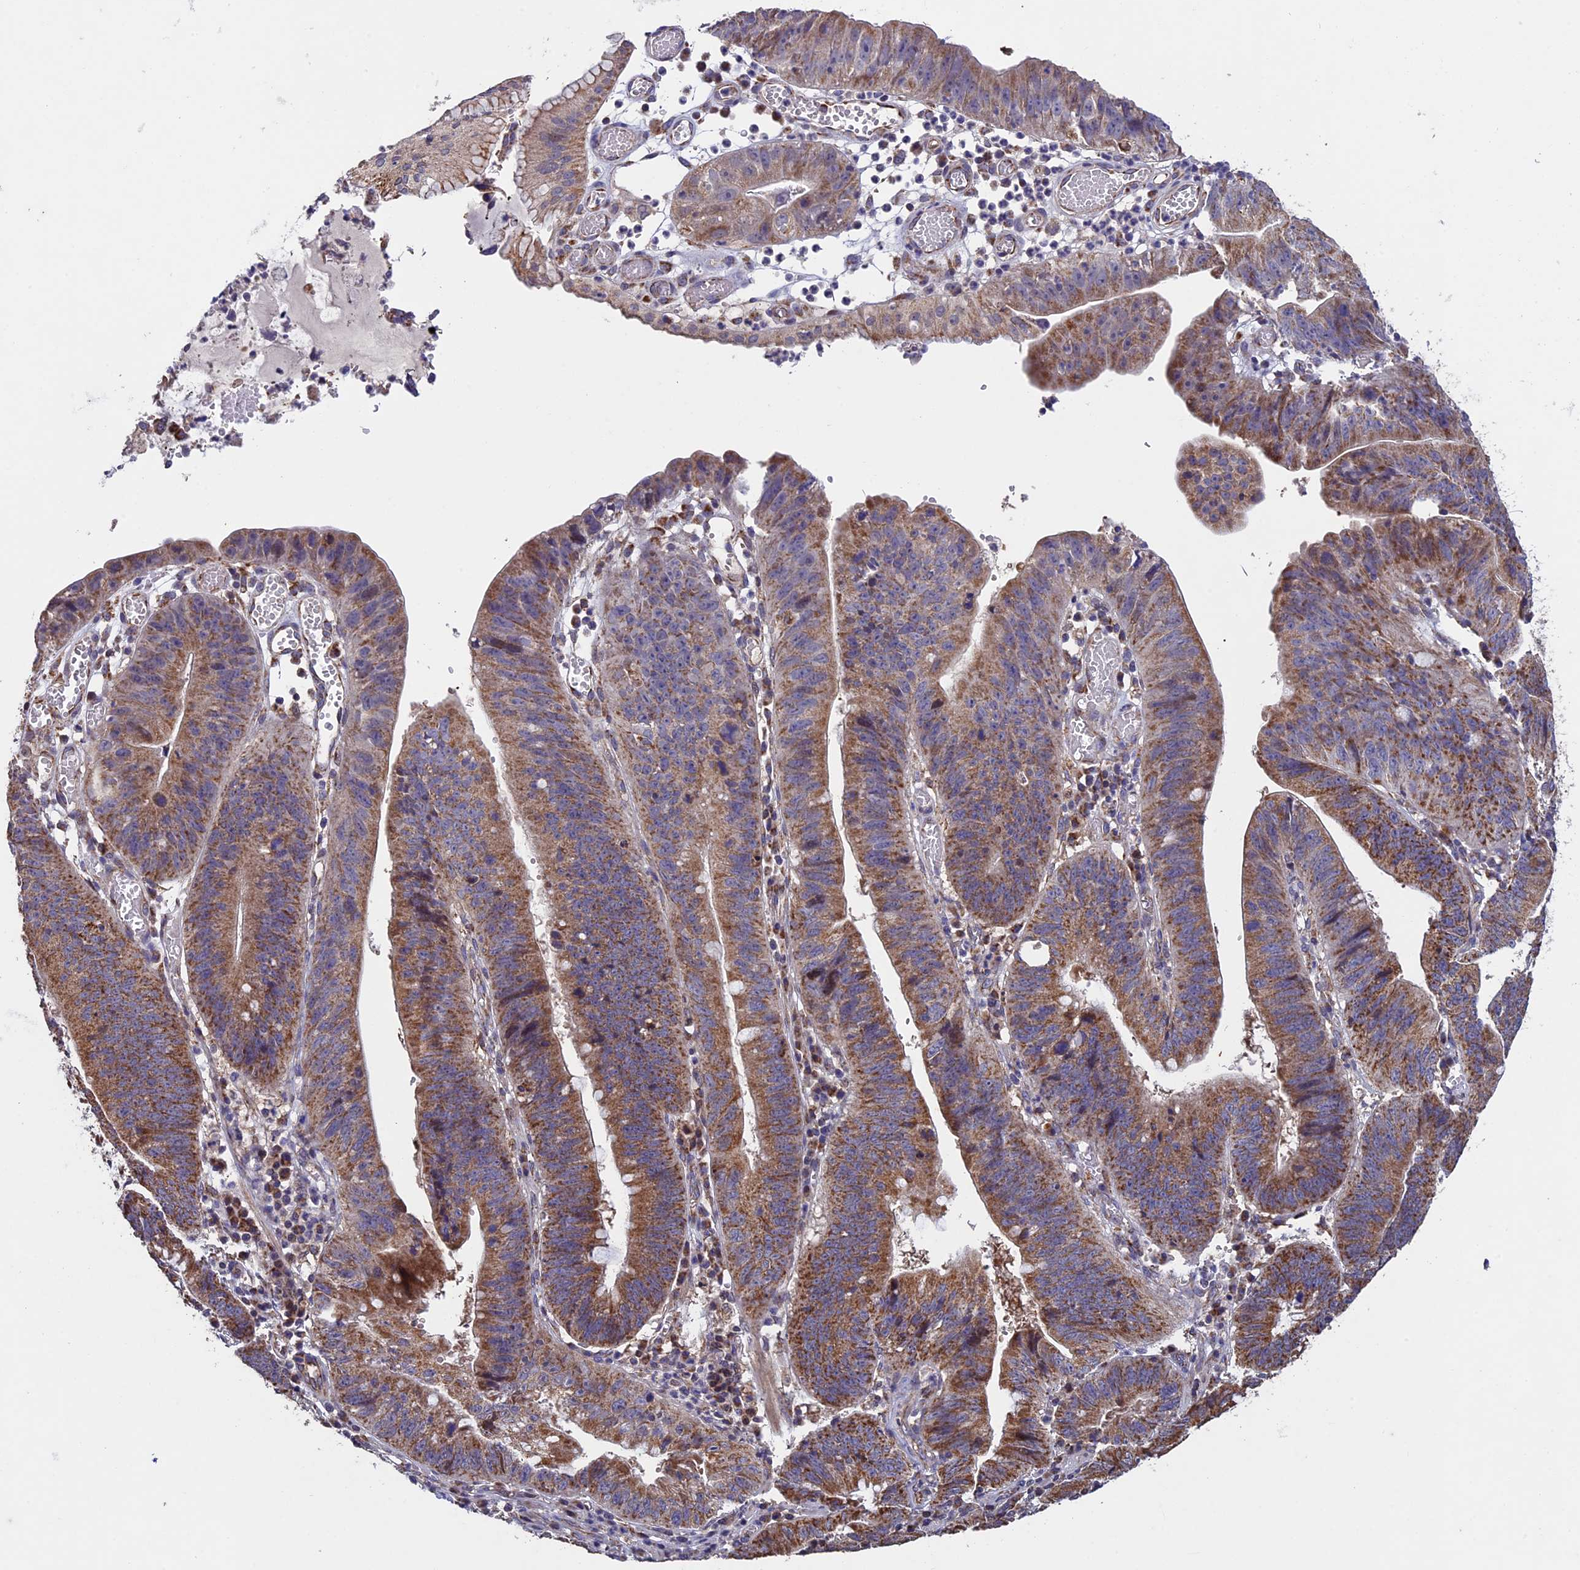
{"staining": {"intensity": "moderate", "quantity": ">75%", "location": "cytoplasmic/membranous"}, "tissue": "stomach cancer", "cell_type": "Tumor cells", "image_type": "cancer", "snomed": [{"axis": "morphology", "description": "Adenocarcinoma, NOS"}, {"axis": "topography", "description": "Stomach"}], "caption": "A medium amount of moderate cytoplasmic/membranous positivity is identified in approximately >75% of tumor cells in adenocarcinoma (stomach) tissue.", "gene": "RNF17", "patient": {"sex": "male", "age": 59}}